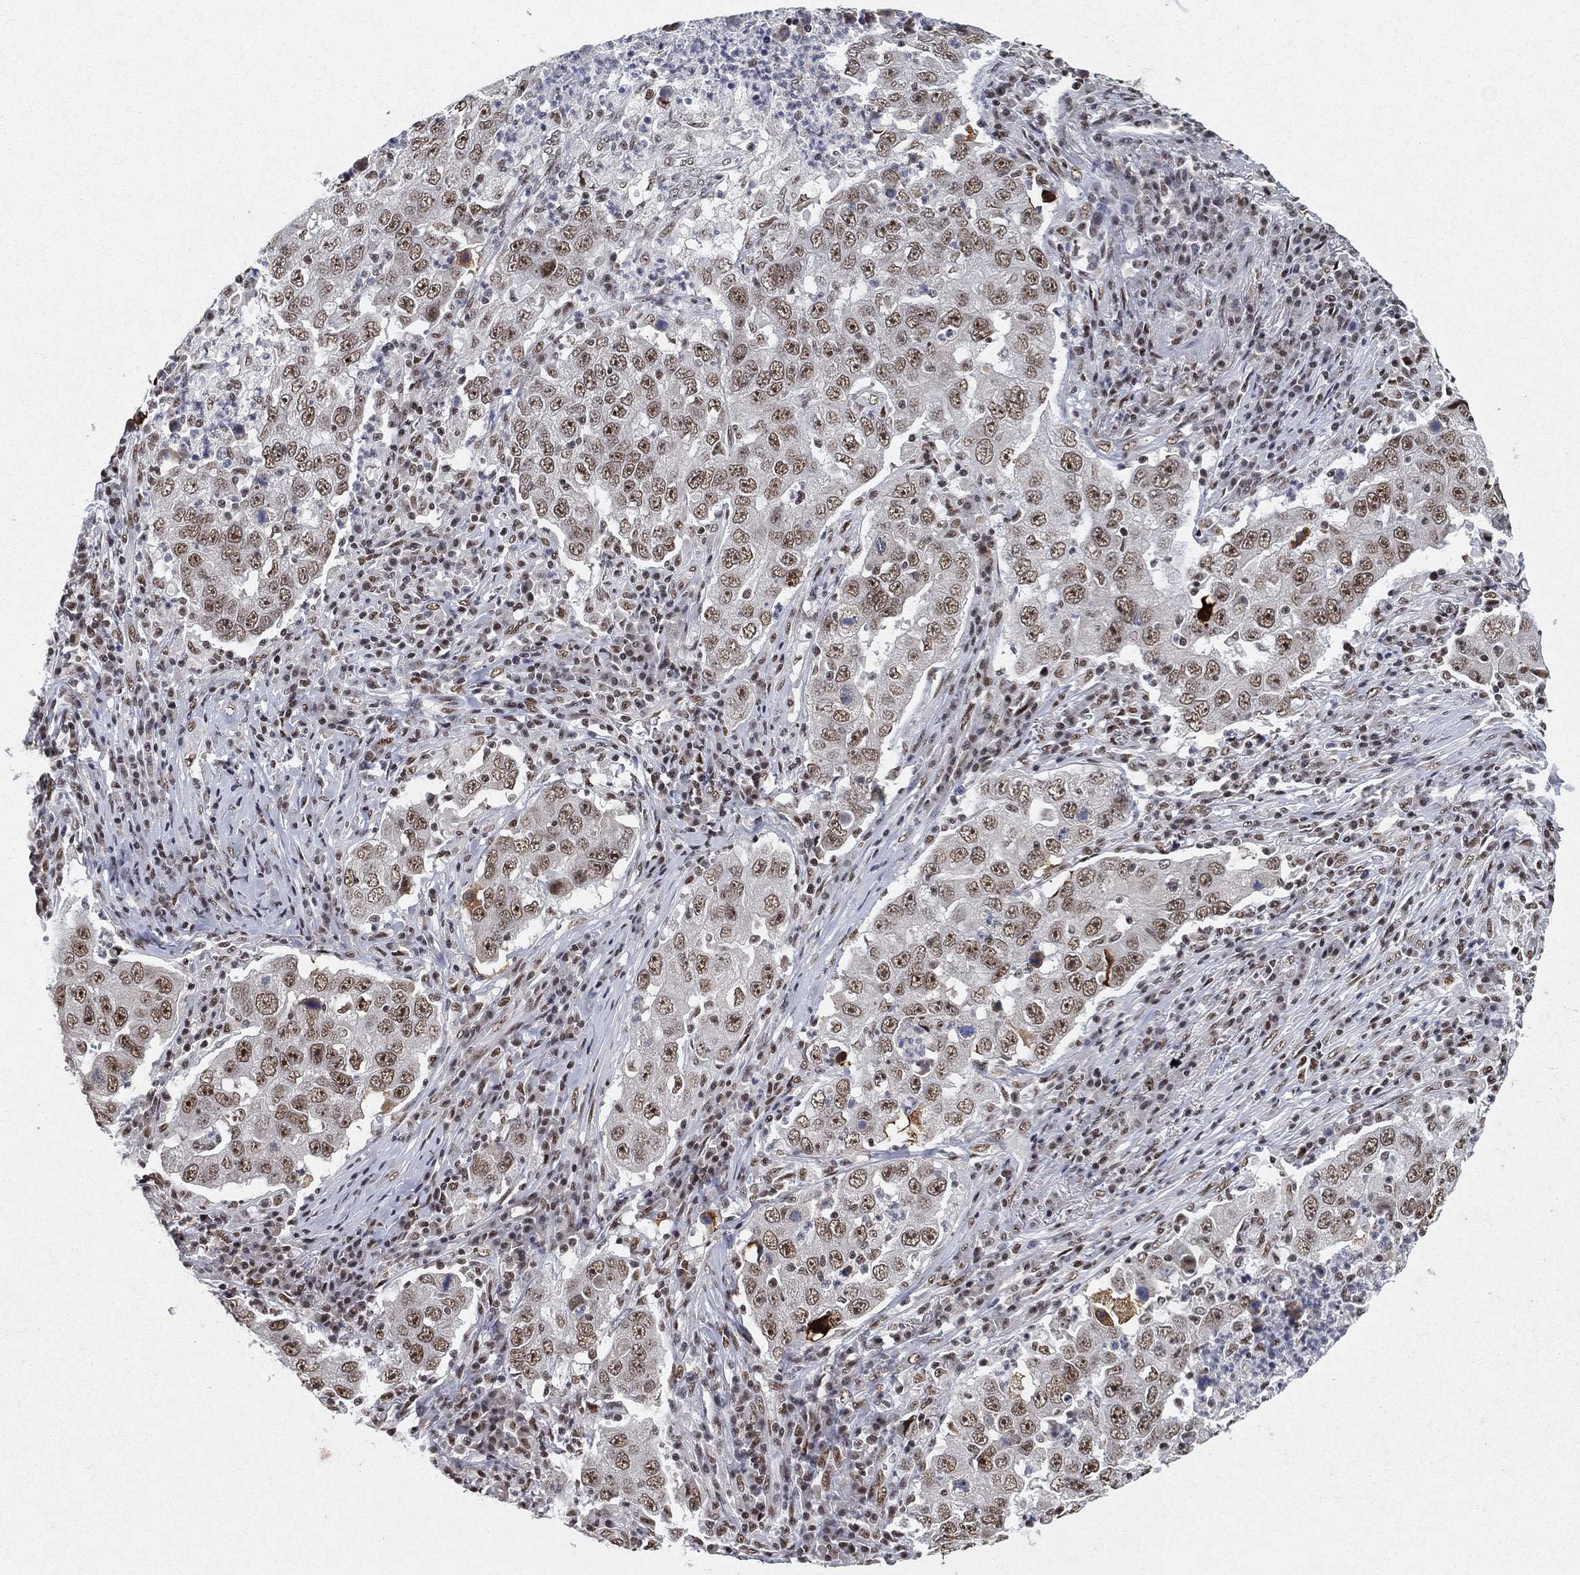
{"staining": {"intensity": "weak", "quantity": ">75%", "location": "nuclear"}, "tissue": "lung cancer", "cell_type": "Tumor cells", "image_type": "cancer", "snomed": [{"axis": "morphology", "description": "Adenocarcinoma, NOS"}, {"axis": "topography", "description": "Lung"}], "caption": "IHC histopathology image of lung adenocarcinoma stained for a protein (brown), which reveals low levels of weak nuclear staining in approximately >75% of tumor cells.", "gene": "DDX27", "patient": {"sex": "male", "age": 73}}